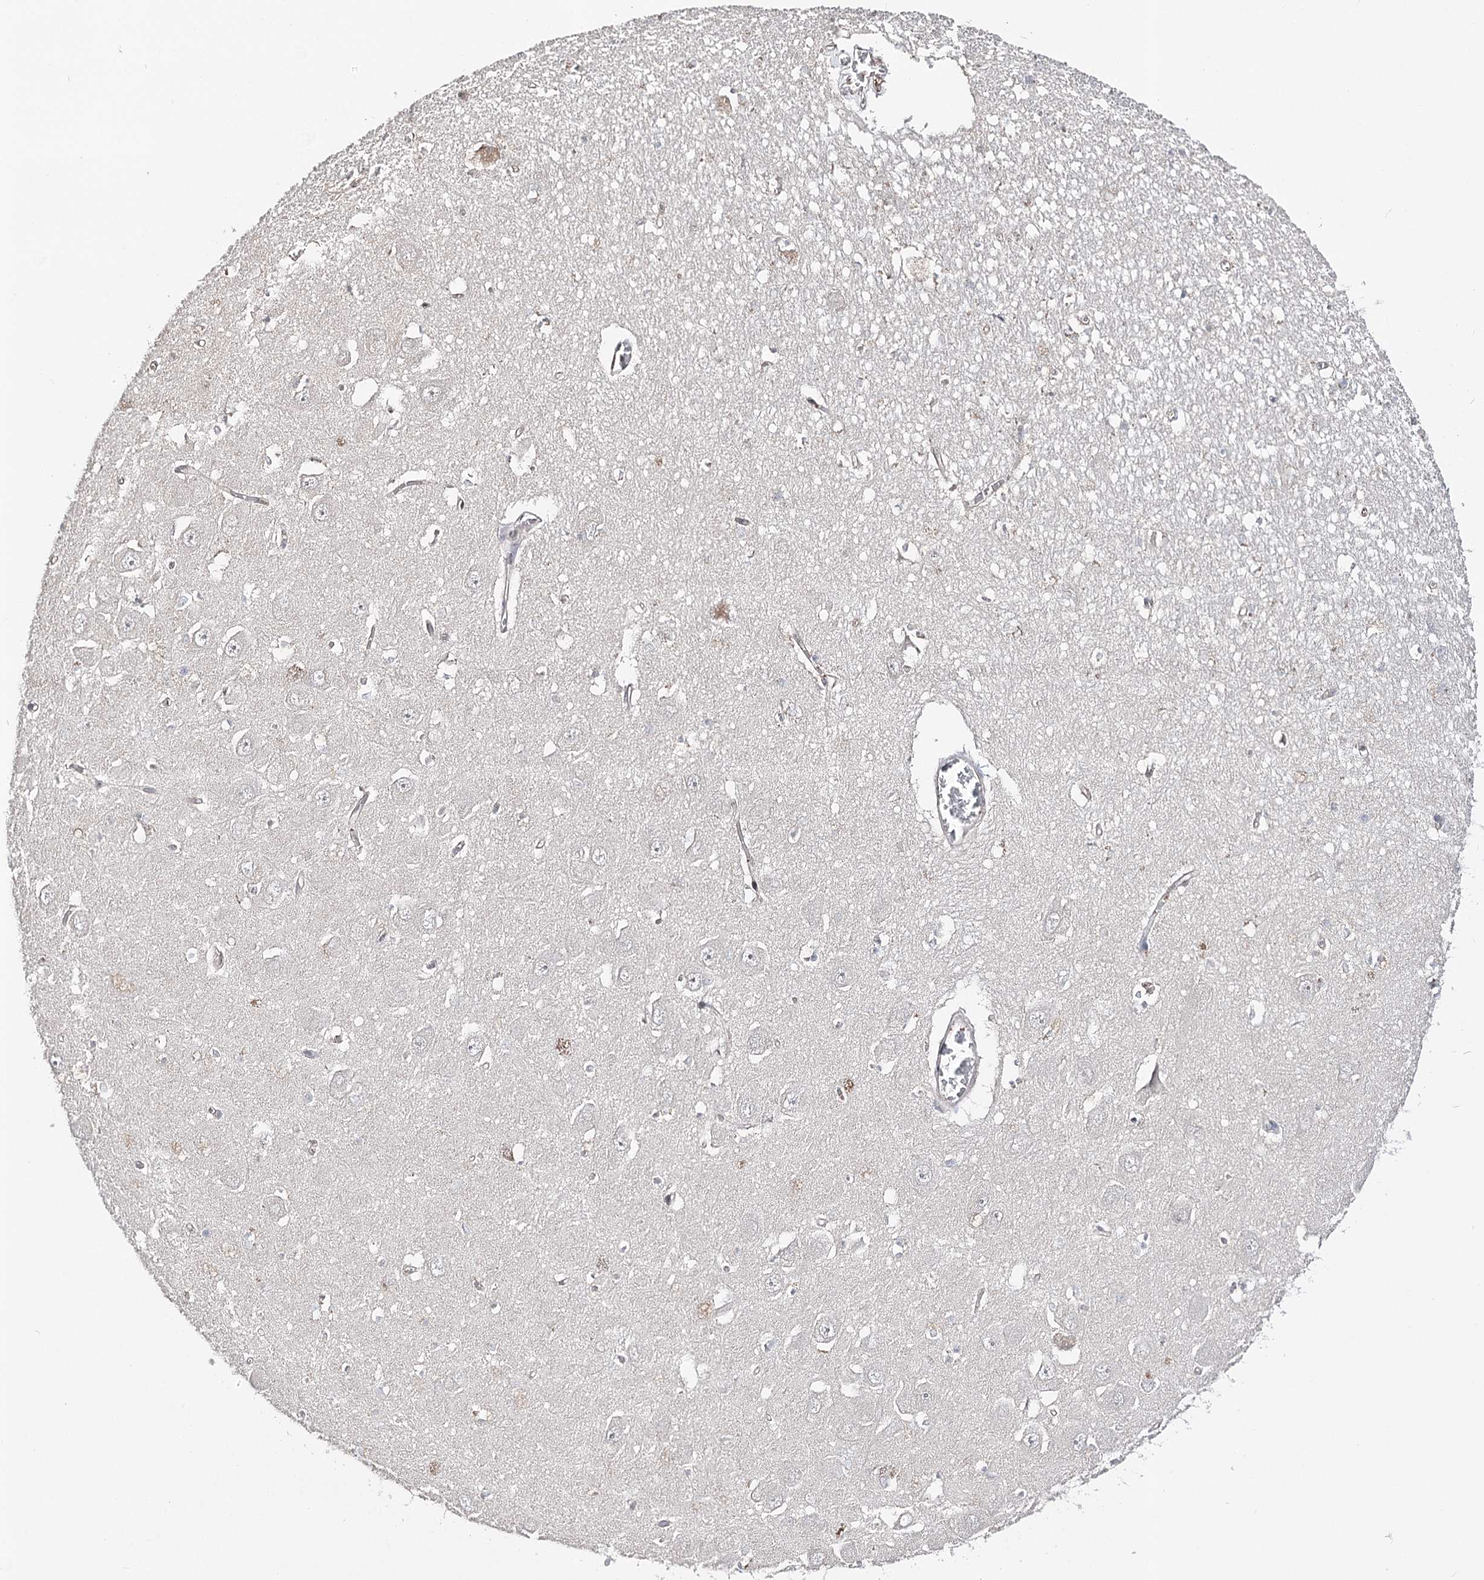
{"staining": {"intensity": "negative", "quantity": "none", "location": "none"}, "tissue": "hippocampus", "cell_type": "Glial cells", "image_type": "normal", "snomed": [{"axis": "morphology", "description": "Normal tissue, NOS"}, {"axis": "topography", "description": "Hippocampus"}], "caption": "Glial cells show no significant protein expression in normal hippocampus. (DAB IHC, high magnification).", "gene": "HSD11B2", "patient": {"sex": "male", "age": 70}}